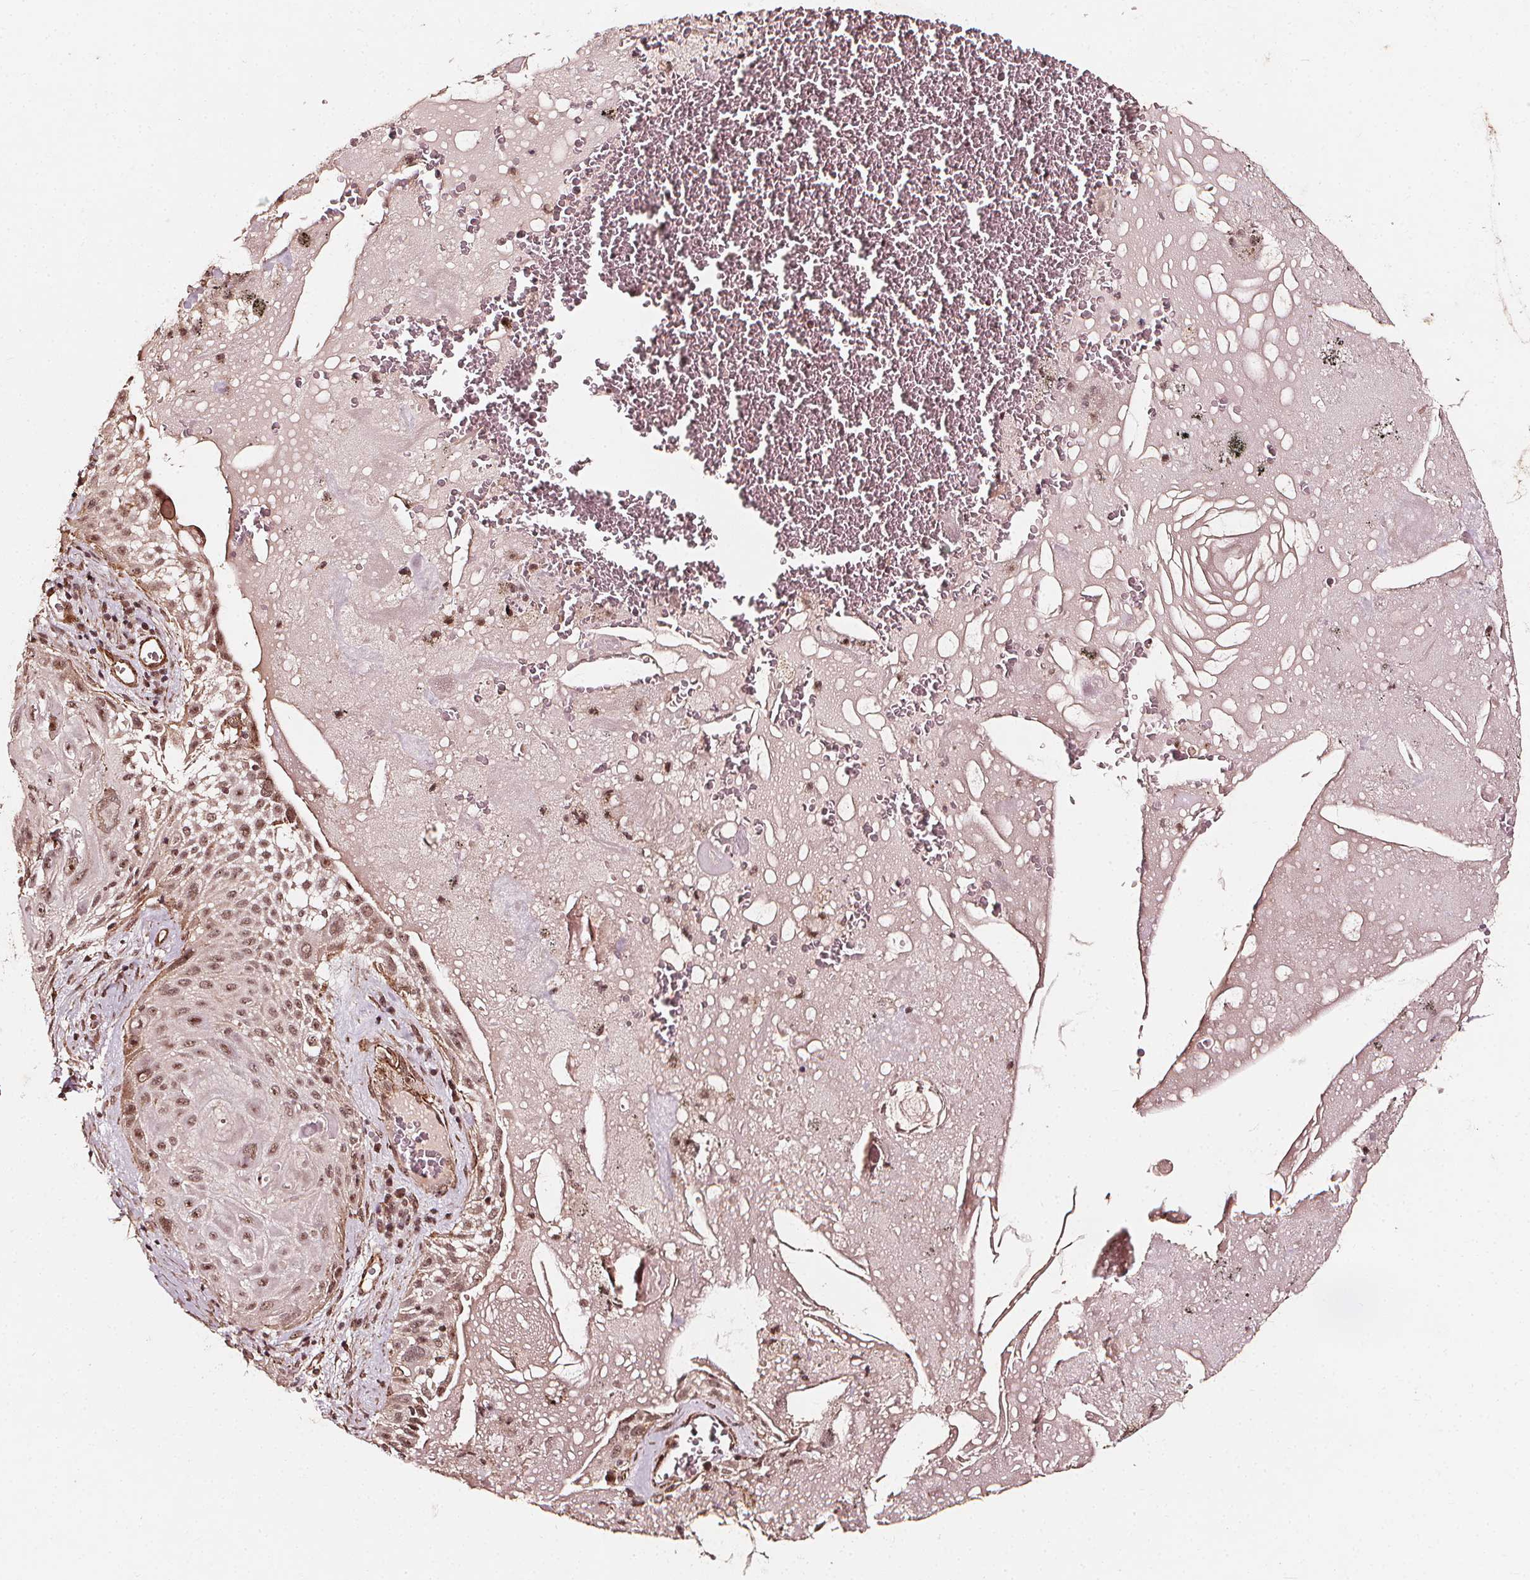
{"staining": {"intensity": "moderate", "quantity": ">75%", "location": "nuclear"}, "tissue": "lung cancer", "cell_type": "Tumor cells", "image_type": "cancer", "snomed": [{"axis": "morphology", "description": "Squamous cell carcinoma, NOS"}, {"axis": "topography", "description": "Lung"}], "caption": "The photomicrograph displays a brown stain indicating the presence of a protein in the nuclear of tumor cells in lung cancer (squamous cell carcinoma).", "gene": "EXOSC9", "patient": {"sex": "male", "age": 79}}